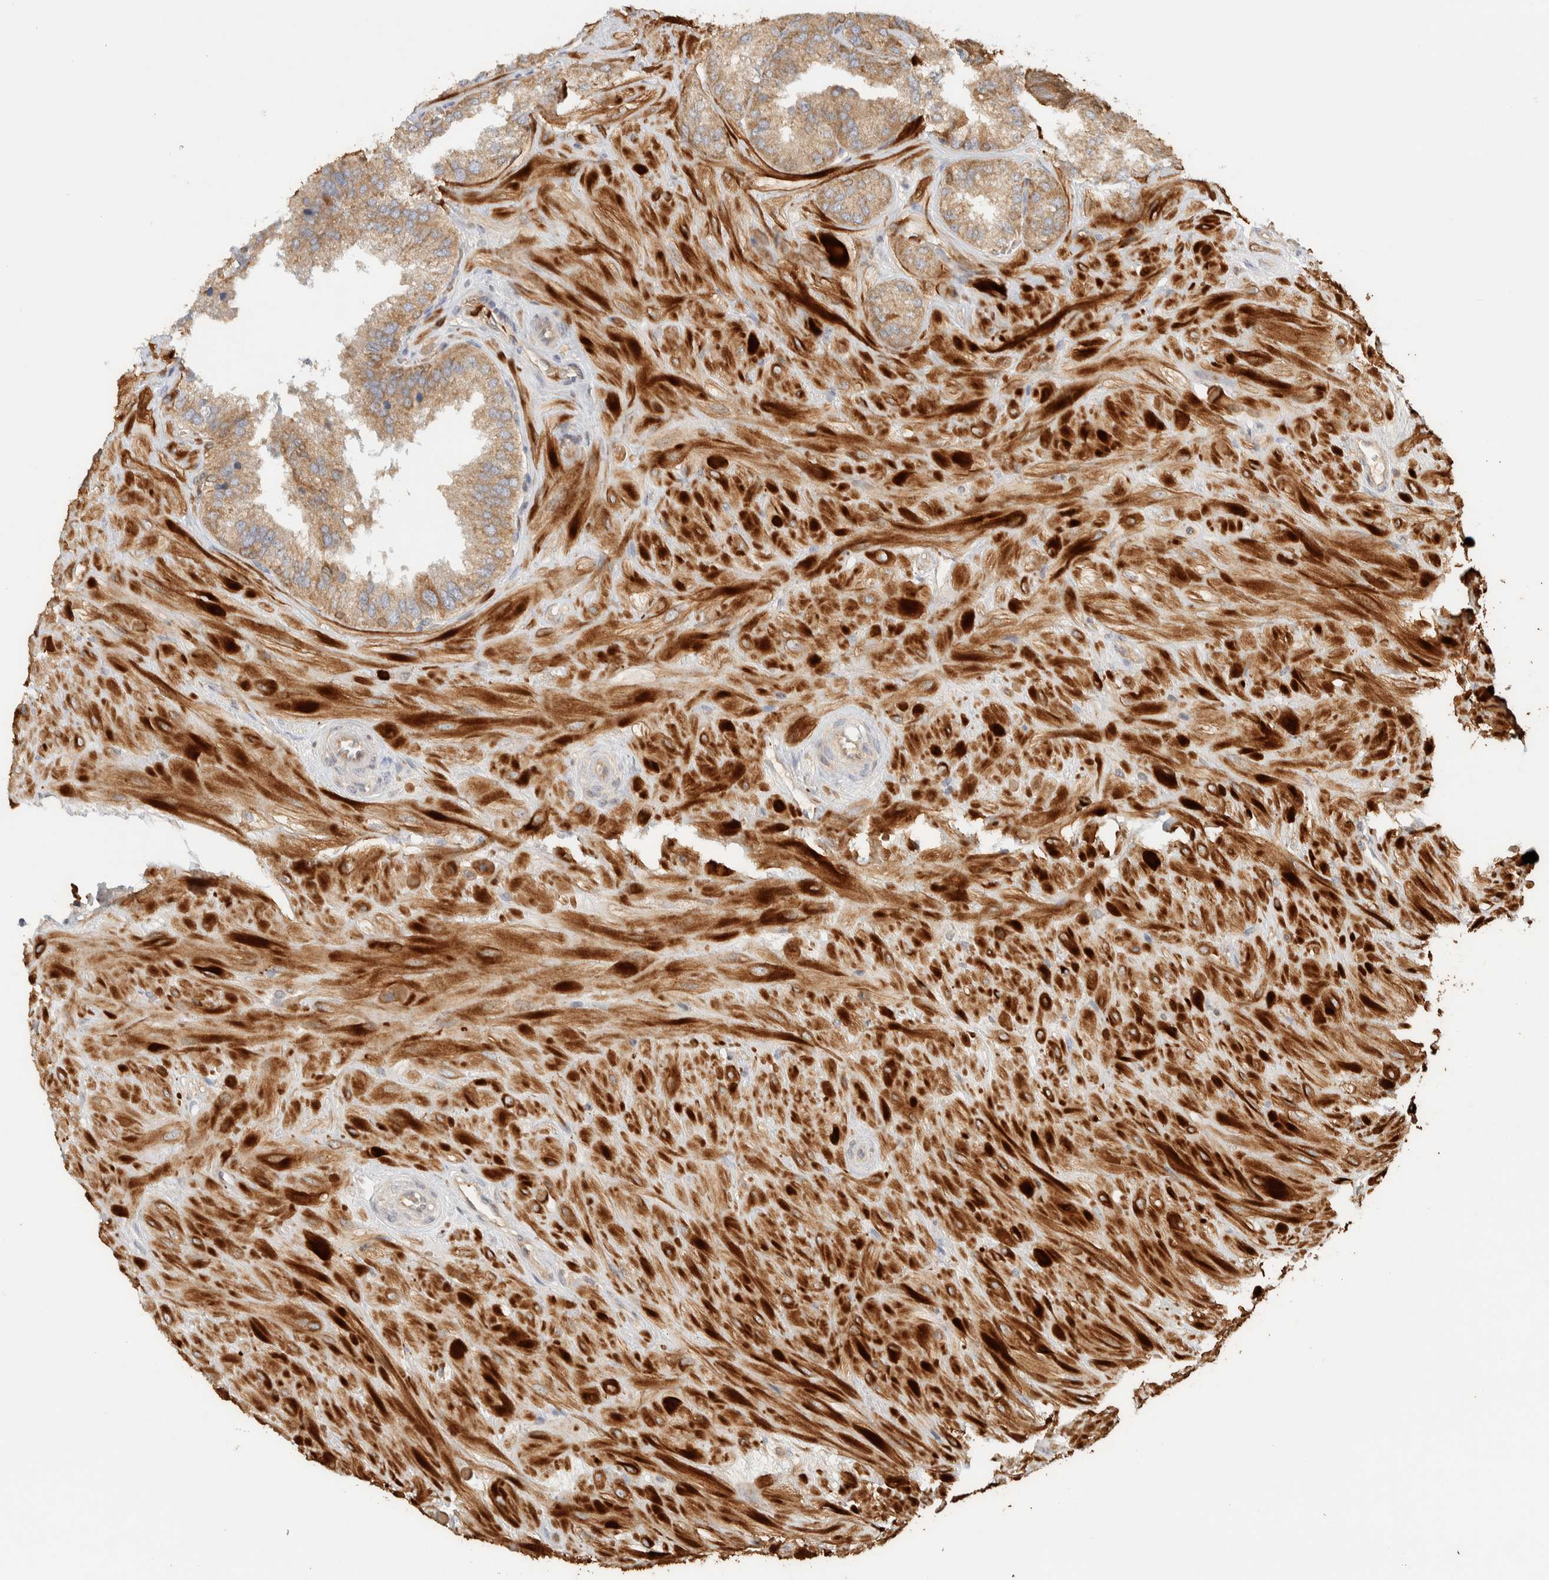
{"staining": {"intensity": "moderate", "quantity": ">75%", "location": "cytoplasmic/membranous"}, "tissue": "seminal vesicle", "cell_type": "Glandular cells", "image_type": "normal", "snomed": [{"axis": "morphology", "description": "Normal tissue, NOS"}, {"axis": "topography", "description": "Prostate"}, {"axis": "topography", "description": "Seminal veicle"}], "caption": "A brown stain labels moderate cytoplasmic/membranous staining of a protein in glandular cells of benign human seminal vesicle.", "gene": "TTI2", "patient": {"sex": "male", "age": 51}}